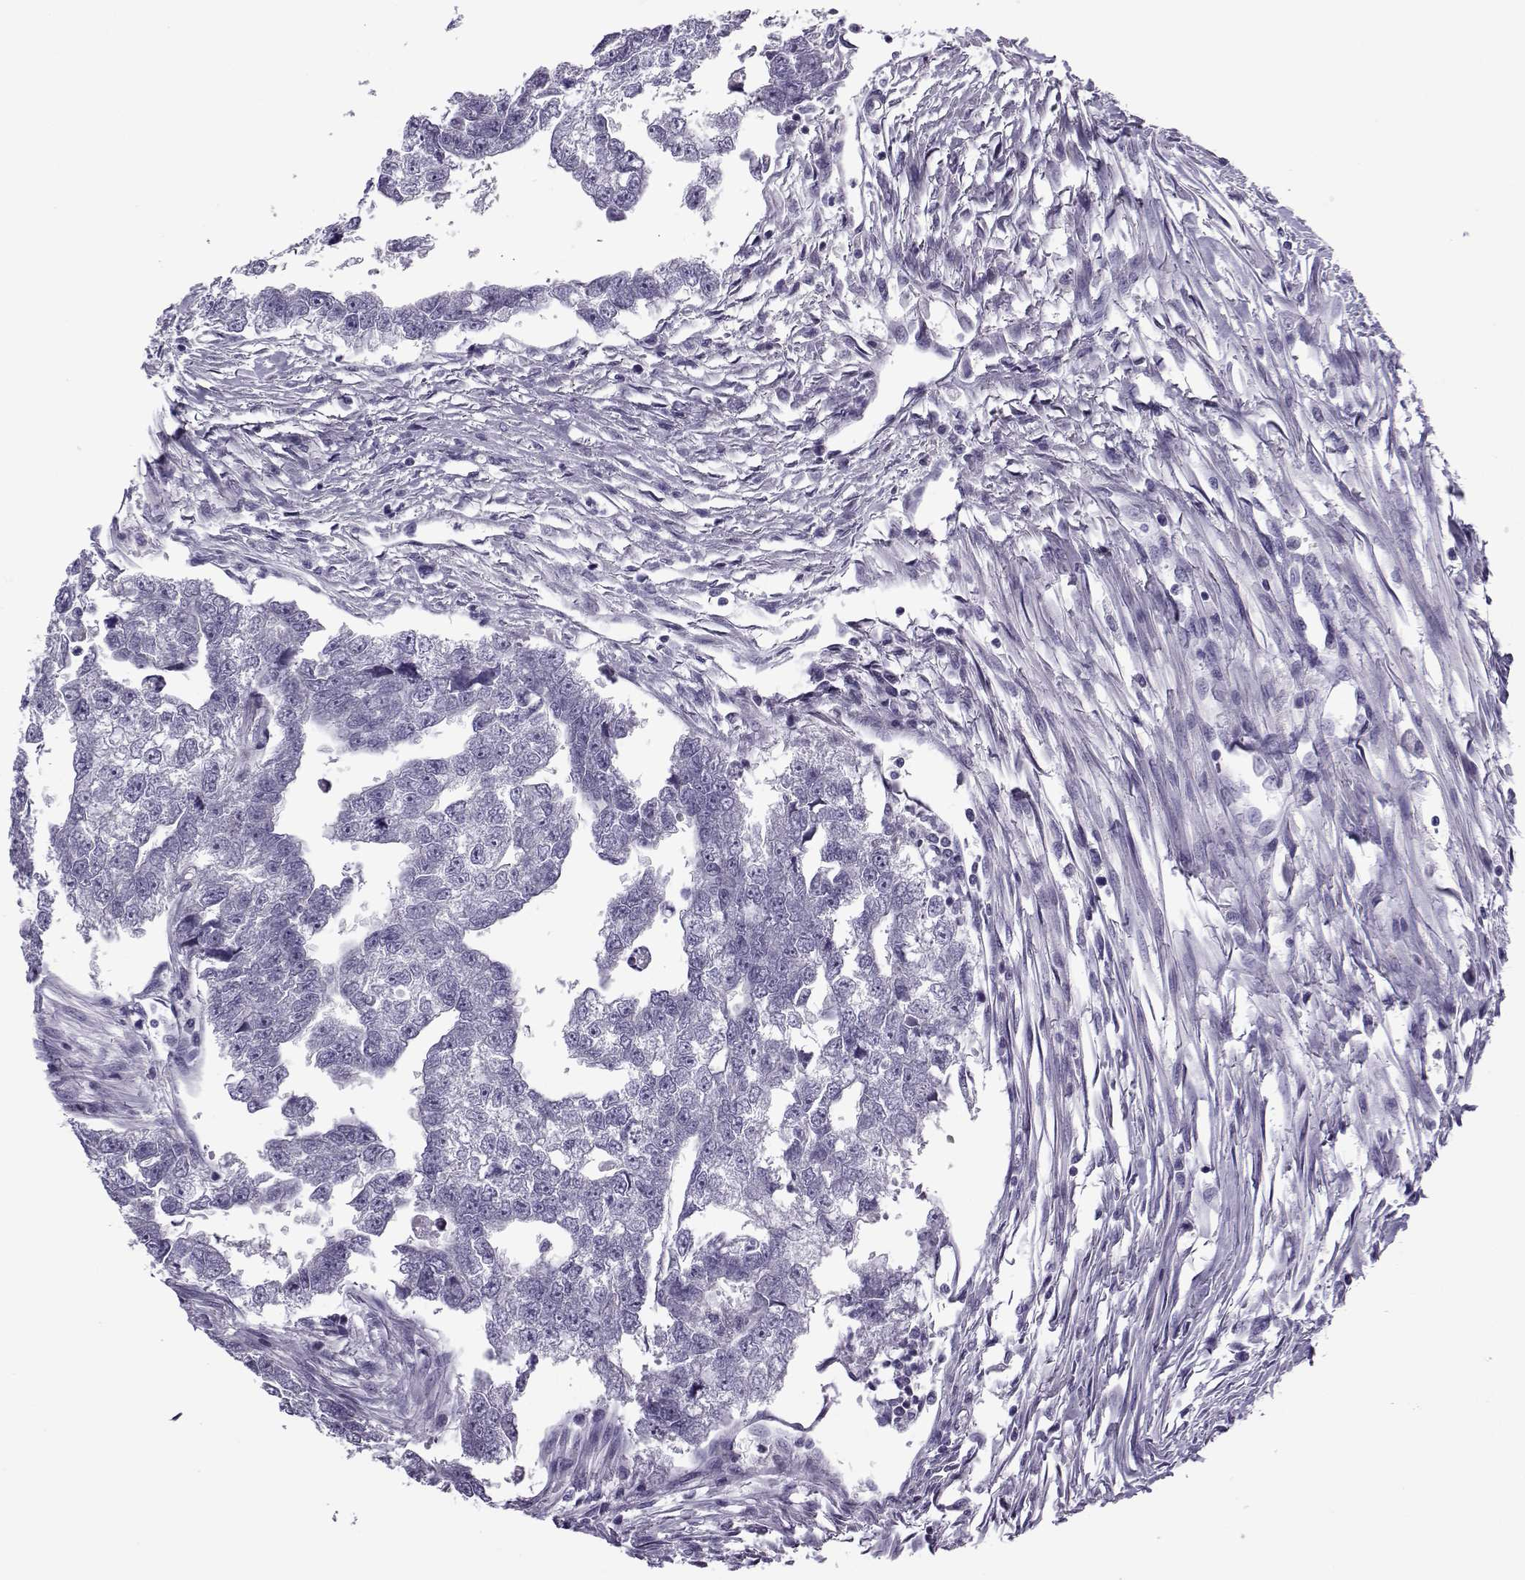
{"staining": {"intensity": "negative", "quantity": "none", "location": "none"}, "tissue": "testis cancer", "cell_type": "Tumor cells", "image_type": "cancer", "snomed": [{"axis": "morphology", "description": "Carcinoma, Embryonal, NOS"}, {"axis": "morphology", "description": "Teratoma, malignant, NOS"}, {"axis": "topography", "description": "Testis"}], "caption": "Testis embryonal carcinoma was stained to show a protein in brown. There is no significant expression in tumor cells.", "gene": "OIP5", "patient": {"sex": "male", "age": 44}}